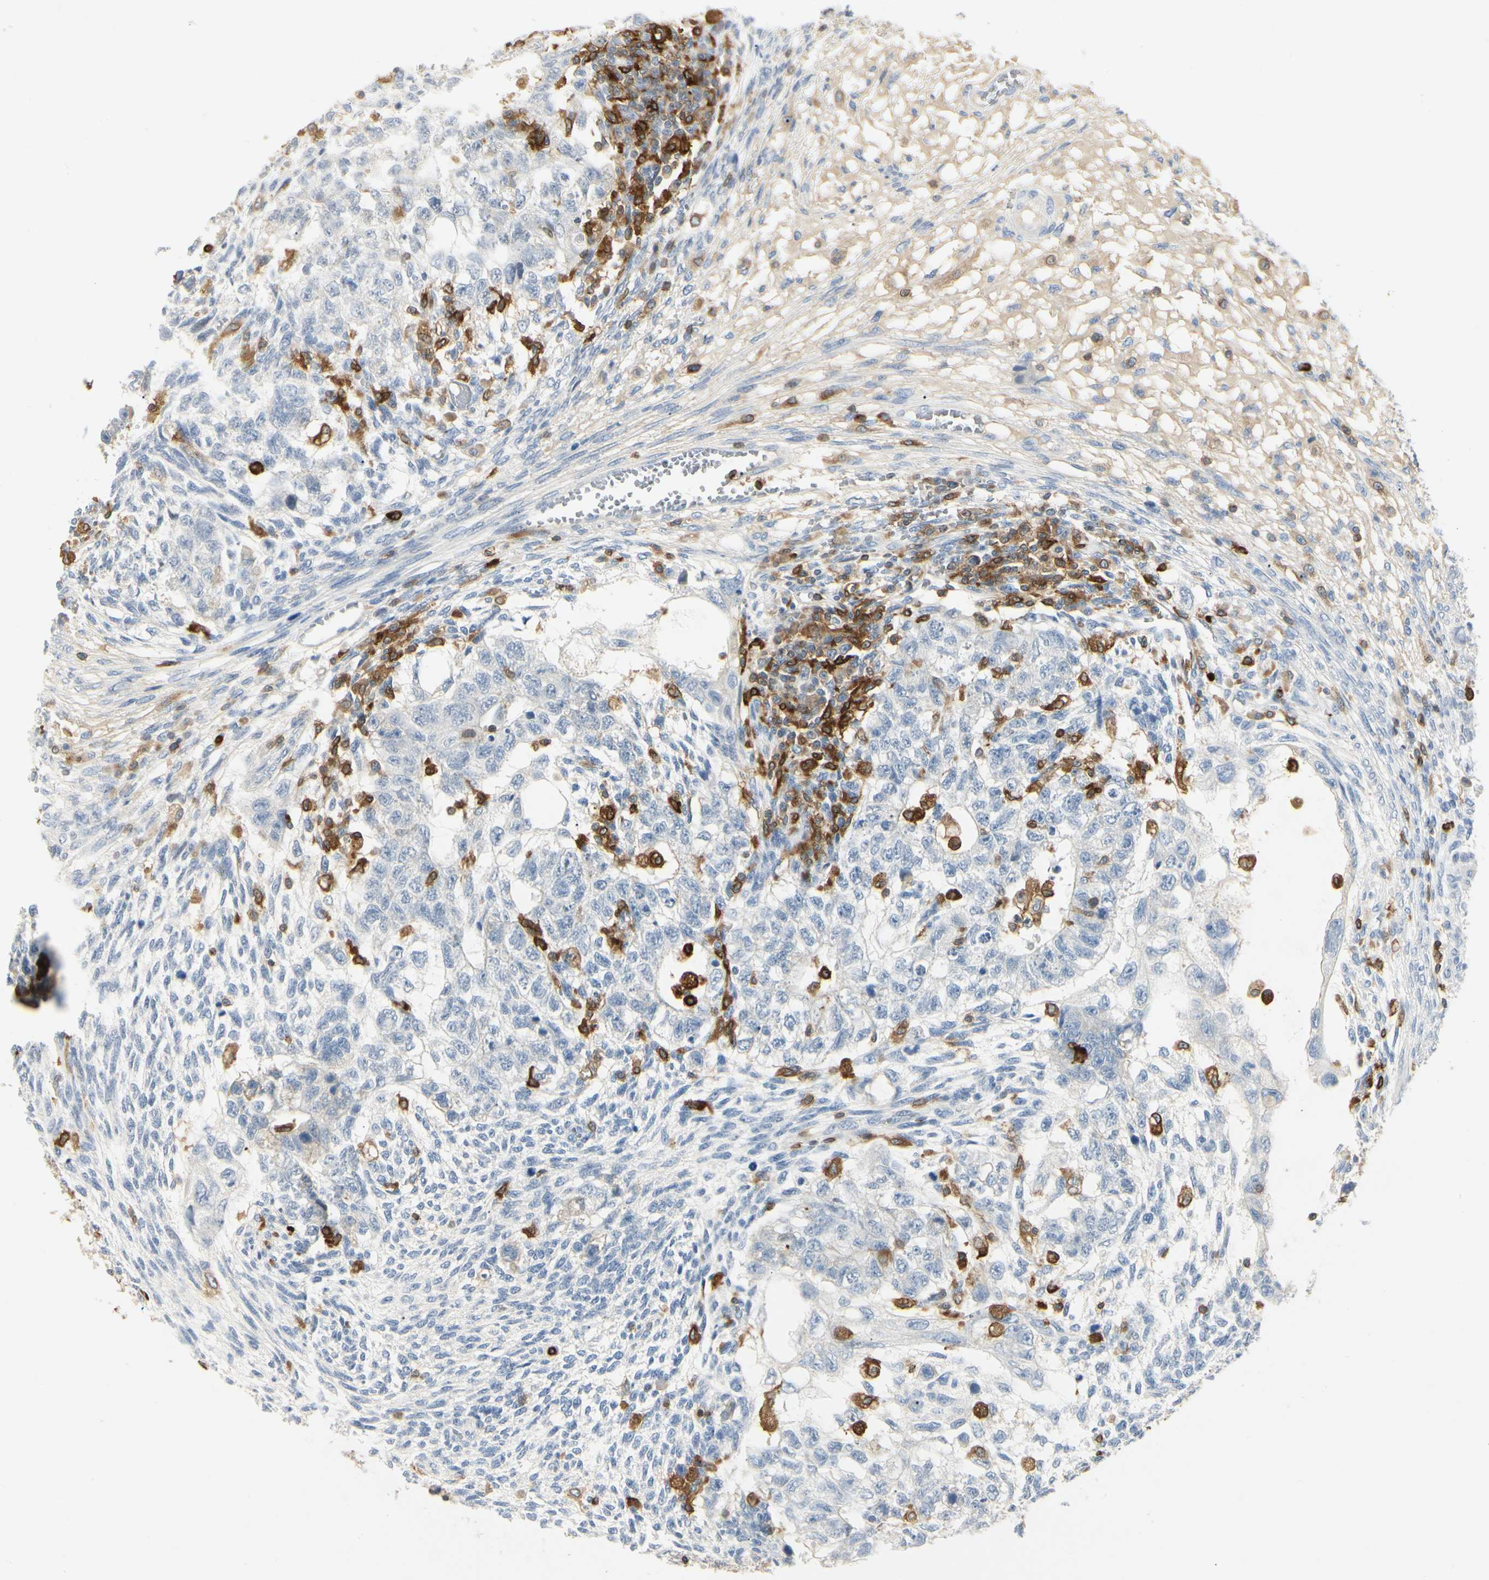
{"staining": {"intensity": "negative", "quantity": "none", "location": "none"}, "tissue": "testis cancer", "cell_type": "Tumor cells", "image_type": "cancer", "snomed": [{"axis": "morphology", "description": "Normal tissue, NOS"}, {"axis": "morphology", "description": "Carcinoma, Embryonal, NOS"}, {"axis": "topography", "description": "Testis"}], "caption": "This is an immunohistochemistry (IHC) micrograph of embryonal carcinoma (testis). There is no expression in tumor cells.", "gene": "ITGB2", "patient": {"sex": "male", "age": 36}}